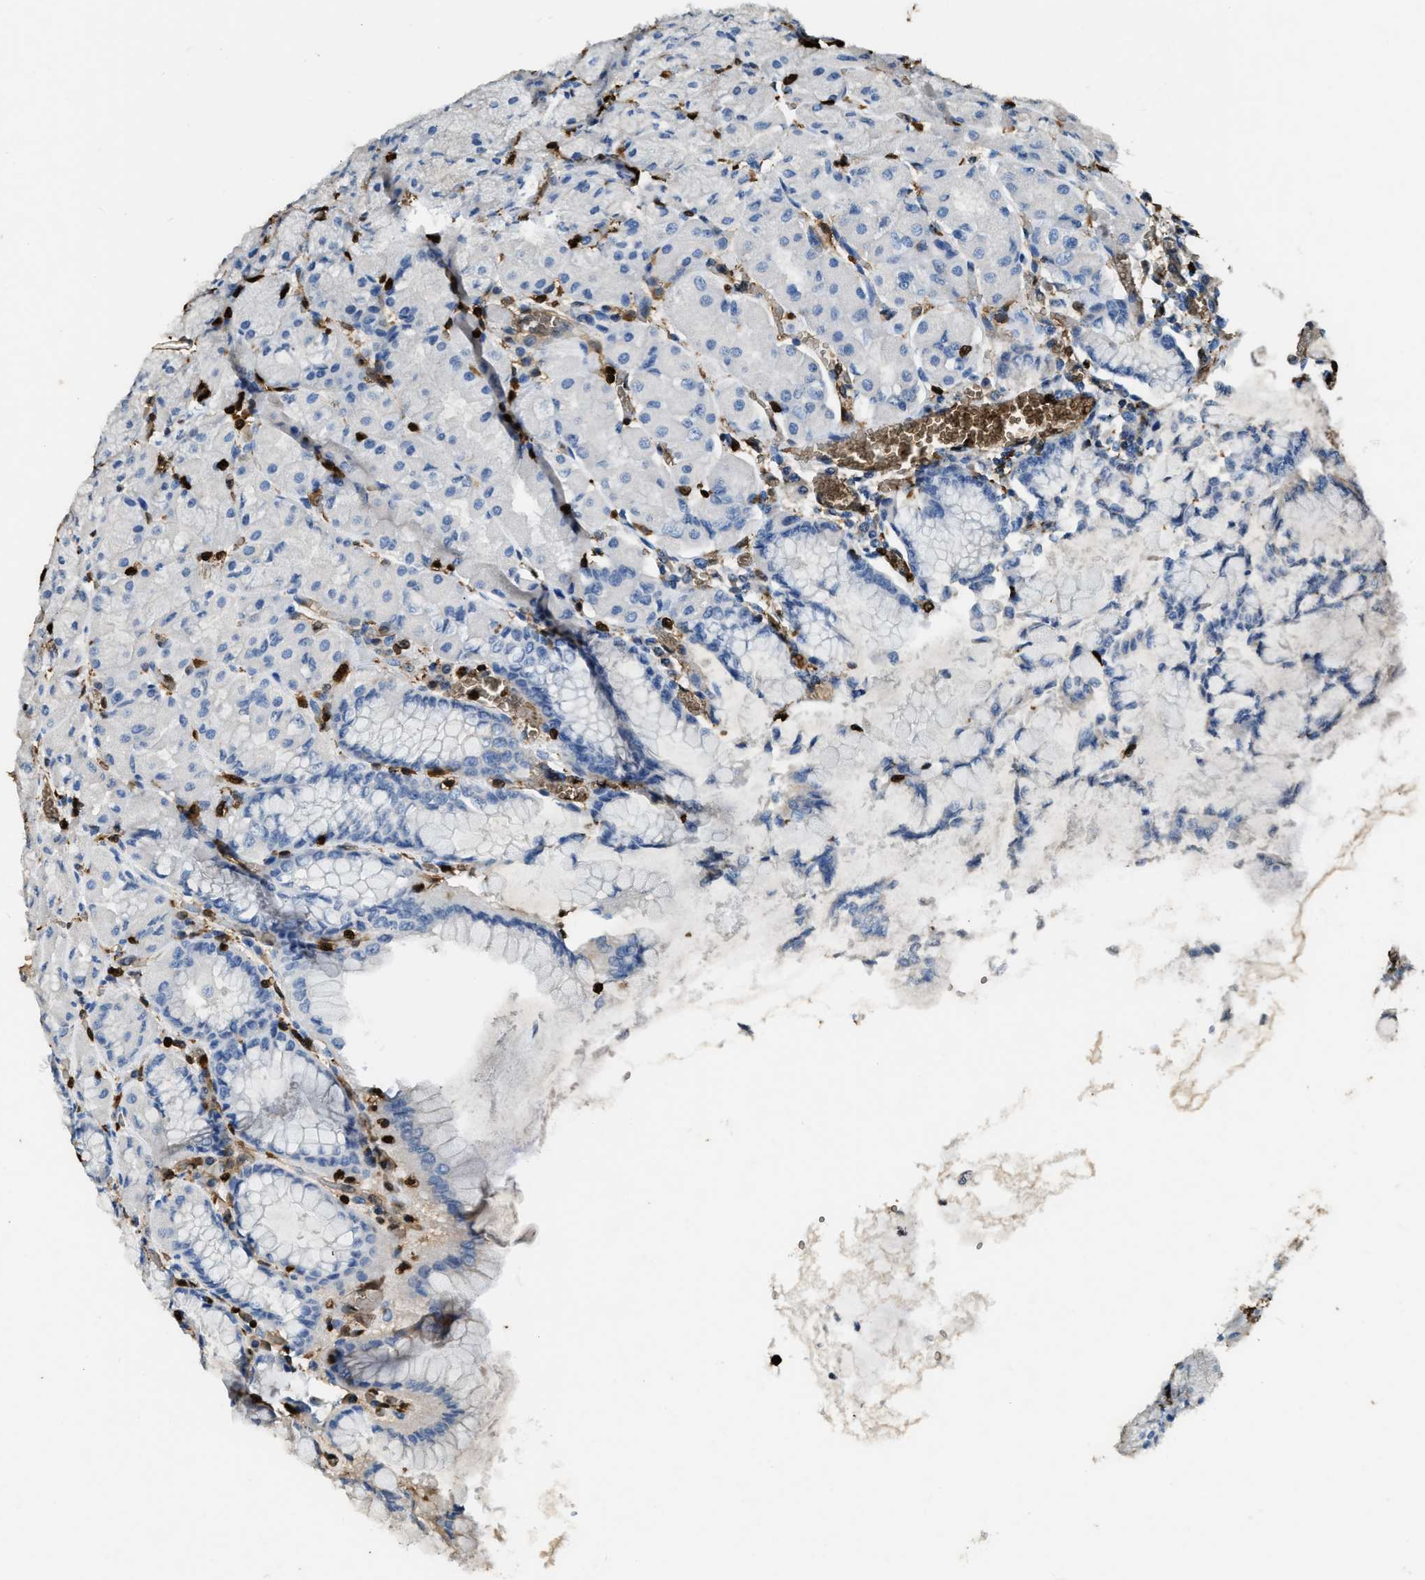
{"staining": {"intensity": "negative", "quantity": "none", "location": "none"}, "tissue": "stomach", "cell_type": "Glandular cells", "image_type": "normal", "snomed": [{"axis": "morphology", "description": "Normal tissue, NOS"}, {"axis": "topography", "description": "Stomach, upper"}], "caption": "Immunohistochemical staining of benign human stomach shows no significant positivity in glandular cells.", "gene": "ARHGDIB", "patient": {"sex": "female", "age": 56}}